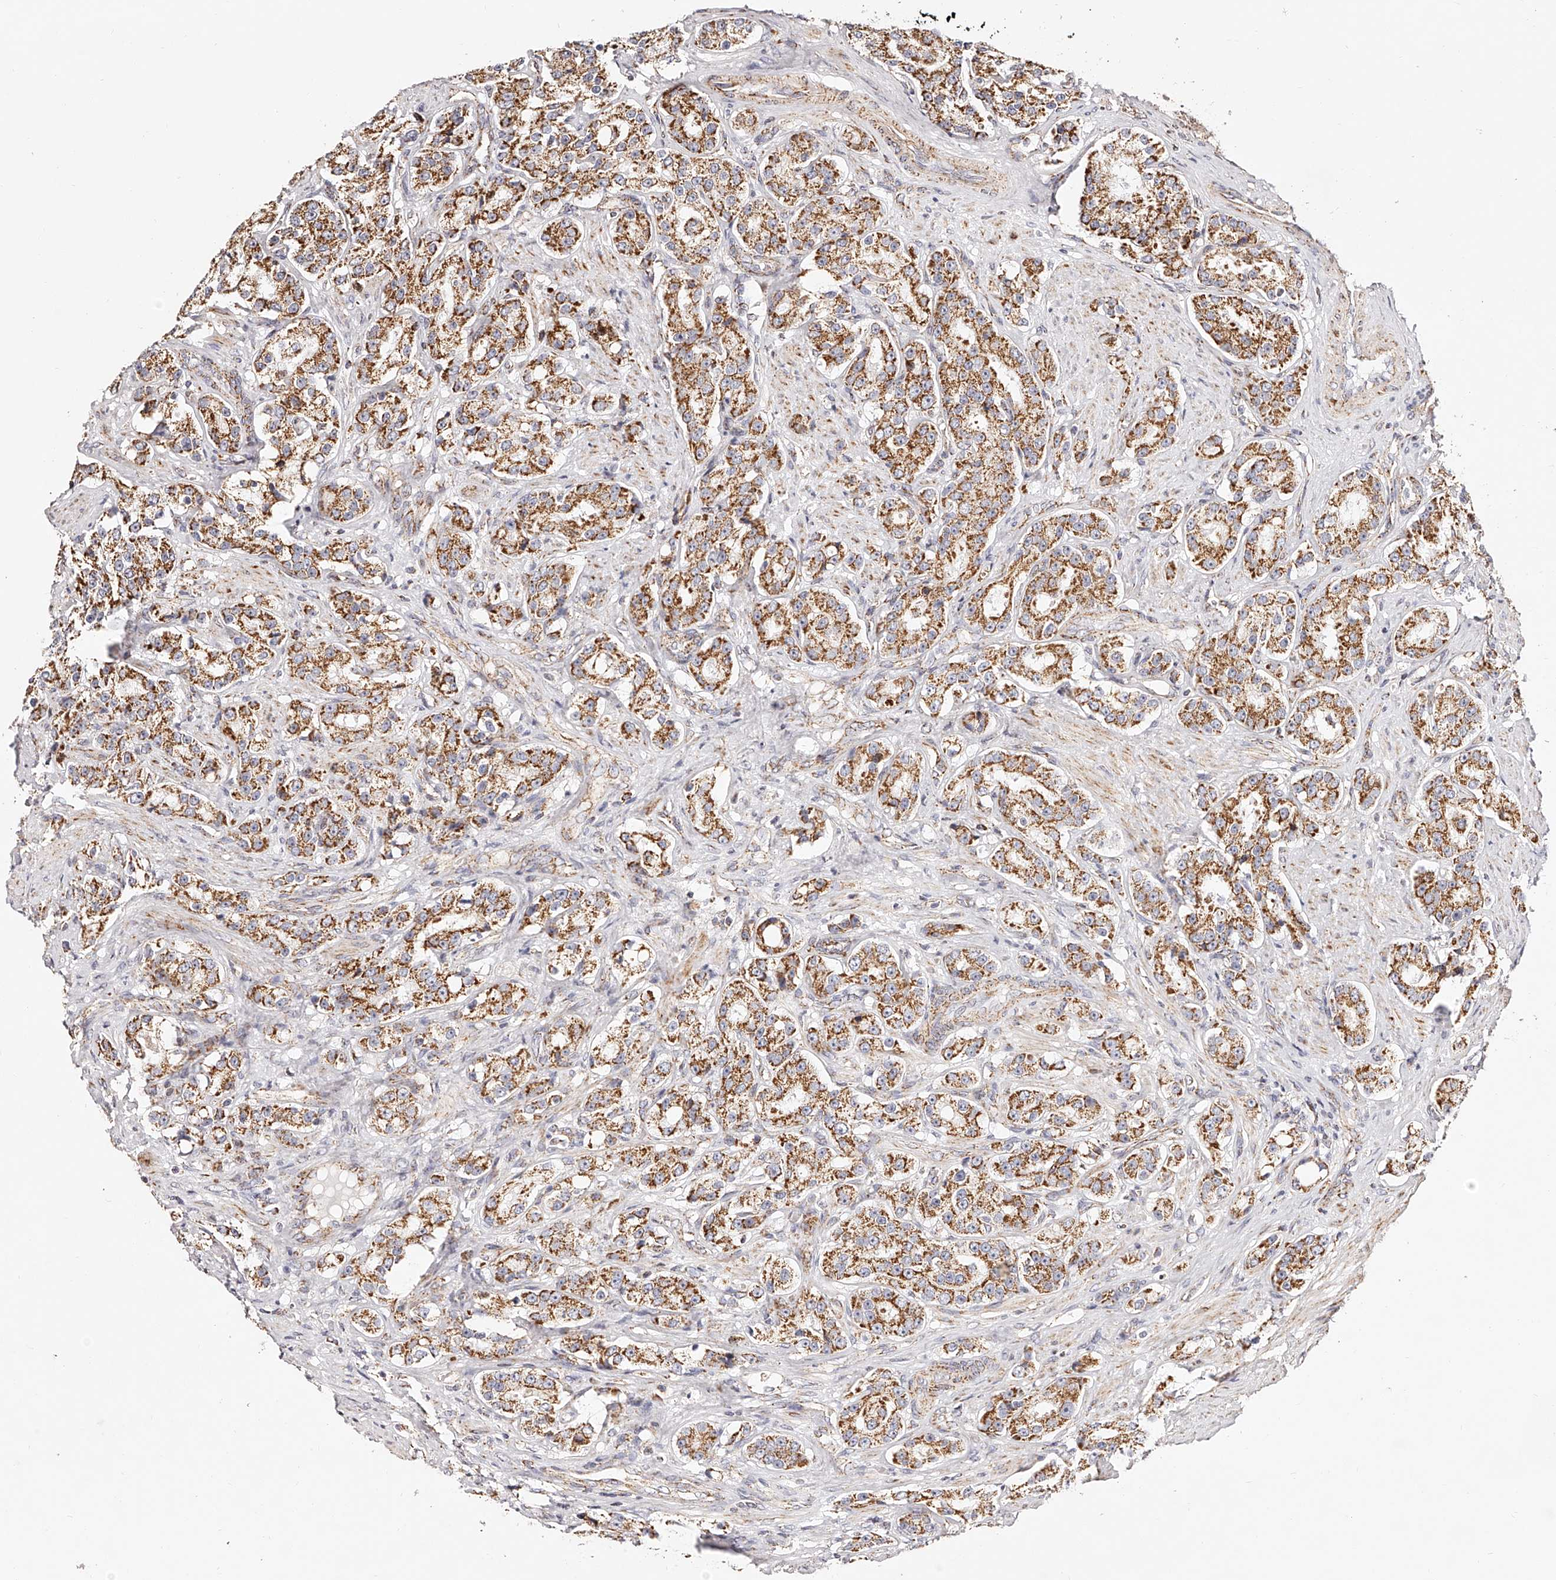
{"staining": {"intensity": "moderate", "quantity": ">75%", "location": "cytoplasmic/membranous"}, "tissue": "prostate cancer", "cell_type": "Tumor cells", "image_type": "cancer", "snomed": [{"axis": "morphology", "description": "Adenocarcinoma, High grade"}, {"axis": "topography", "description": "Prostate"}], "caption": "Protein positivity by immunohistochemistry shows moderate cytoplasmic/membranous expression in about >75% of tumor cells in high-grade adenocarcinoma (prostate).", "gene": "NDUFV3", "patient": {"sex": "male", "age": 60}}